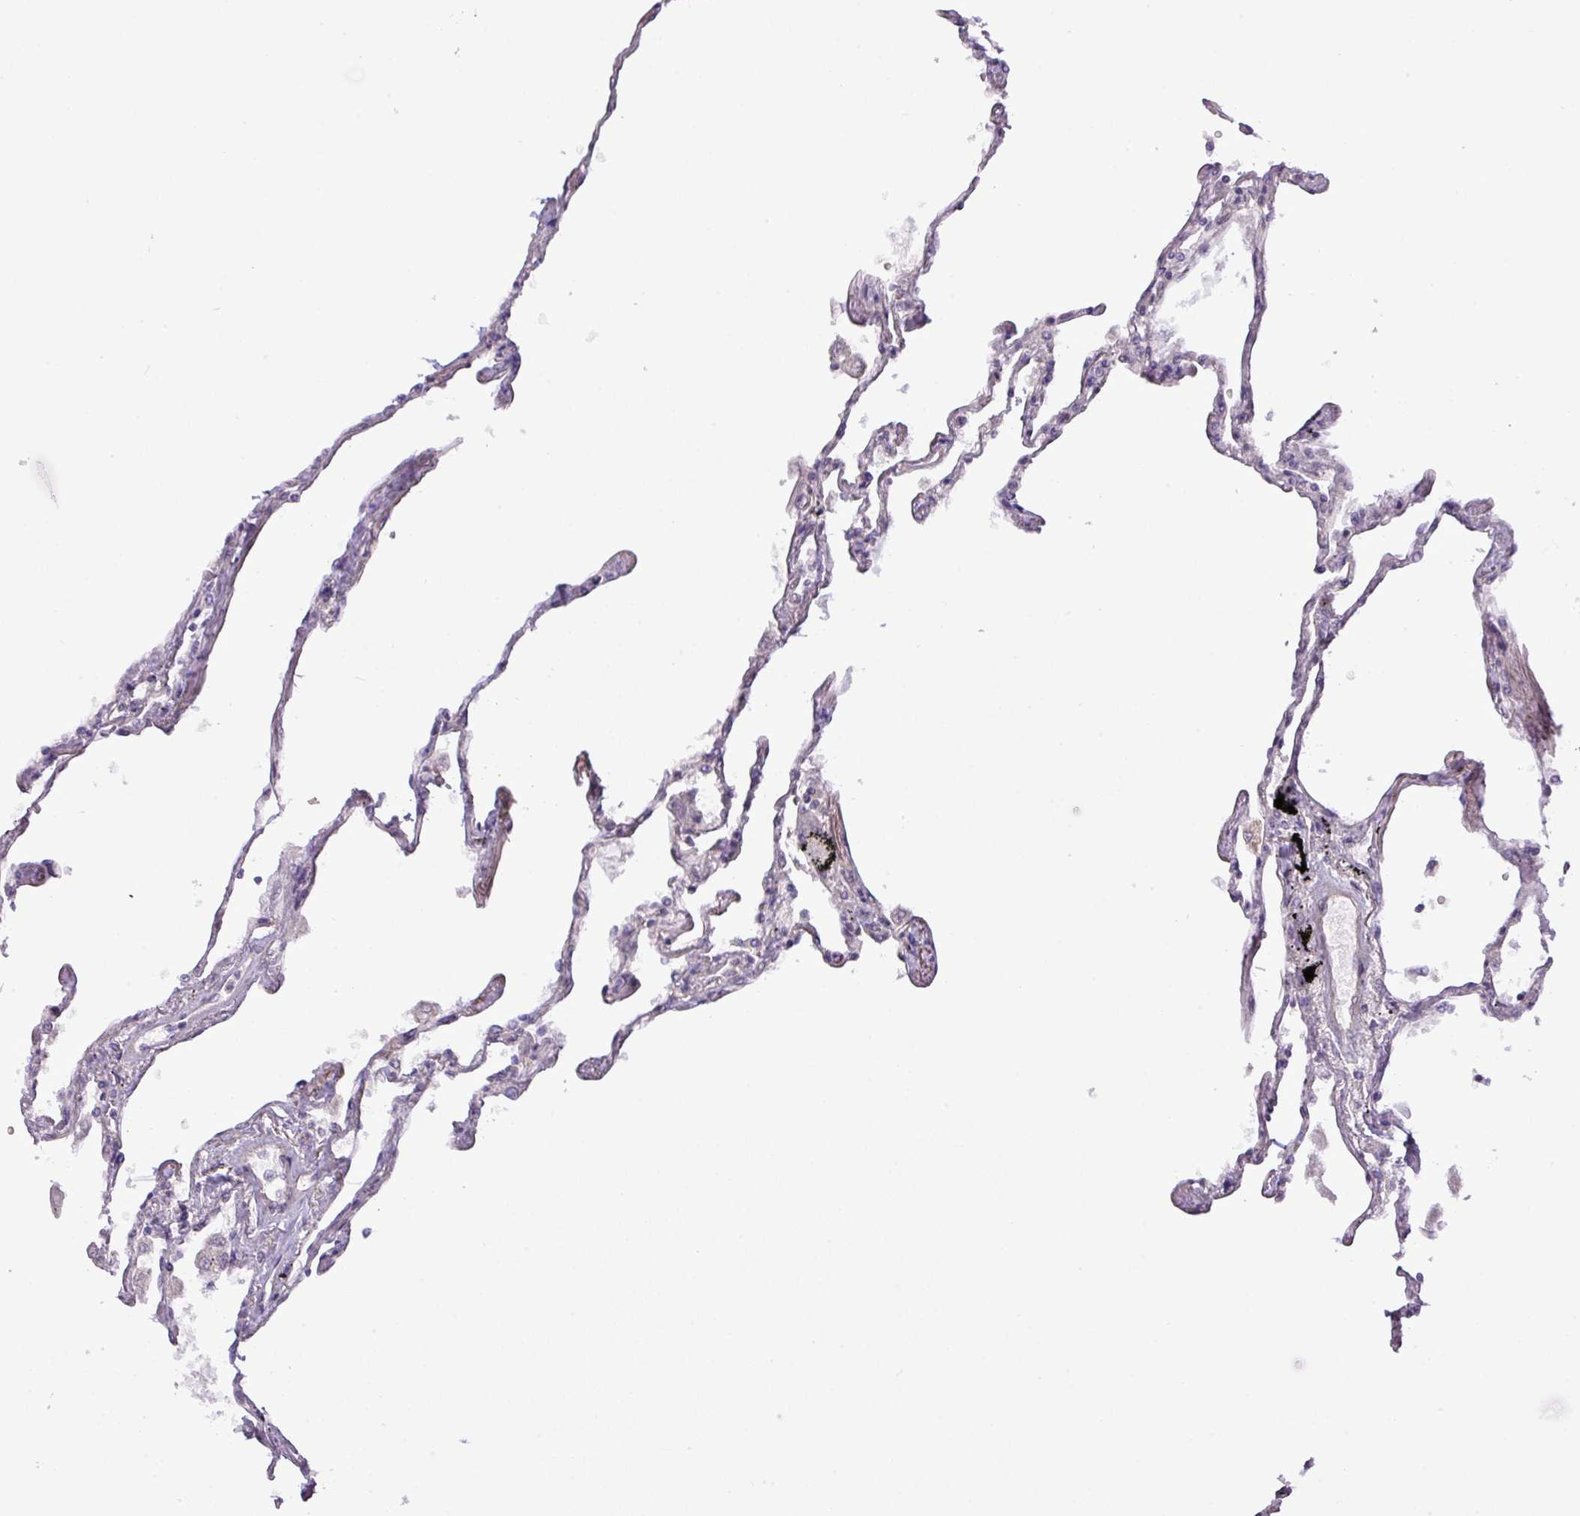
{"staining": {"intensity": "moderate", "quantity": "<25%", "location": "cytoplasmic/membranous,nuclear"}, "tissue": "lung", "cell_type": "Alveolar cells", "image_type": "normal", "snomed": [{"axis": "morphology", "description": "Normal tissue, NOS"}, {"axis": "topography", "description": "Lung"}], "caption": "Brown immunohistochemical staining in normal lung exhibits moderate cytoplasmic/membranous,nuclear positivity in about <25% of alveolar cells.", "gene": "FAM222B", "patient": {"sex": "female", "age": 67}}